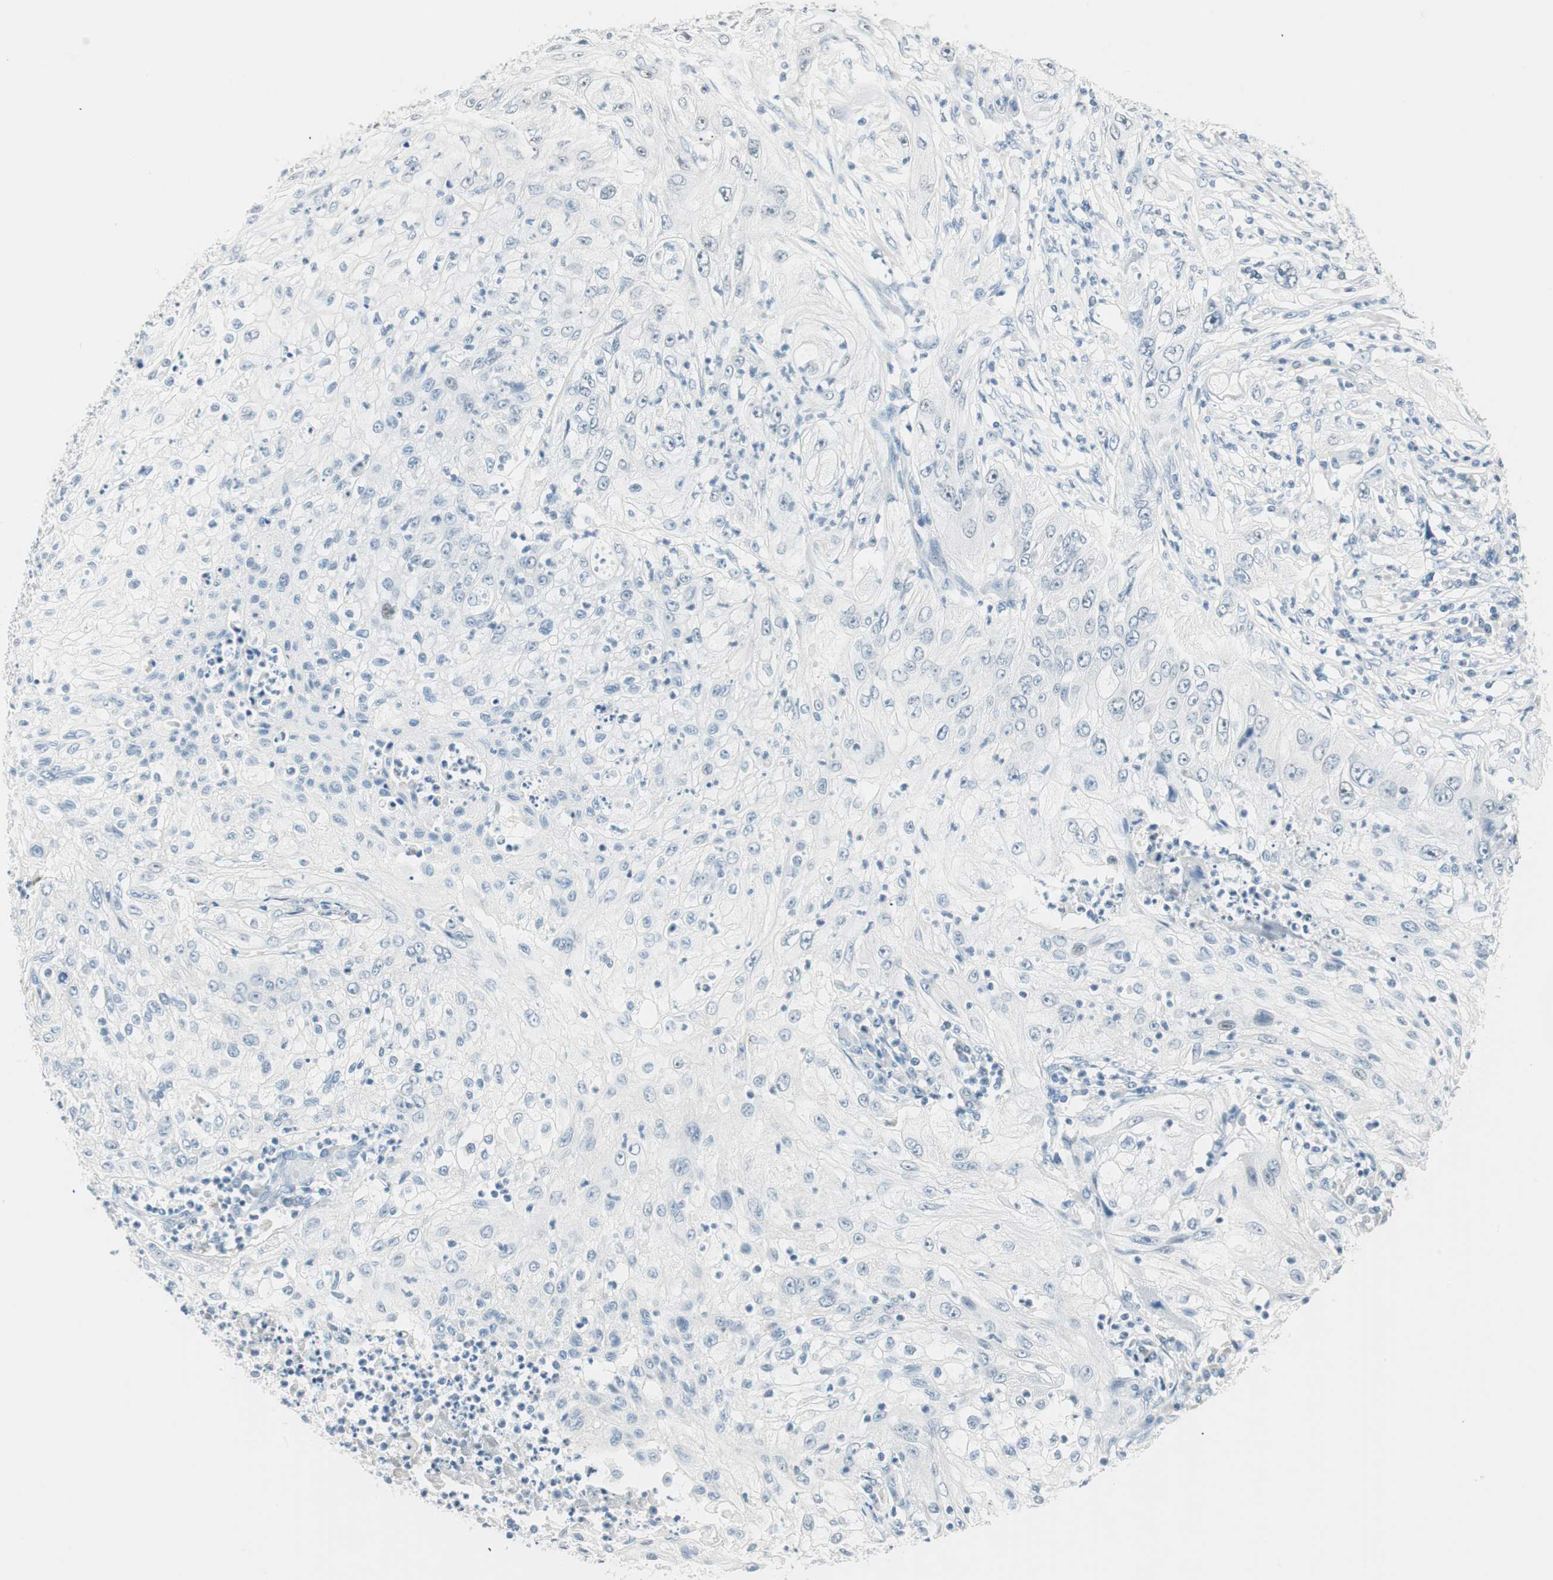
{"staining": {"intensity": "negative", "quantity": "none", "location": "none"}, "tissue": "lung cancer", "cell_type": "Tumor cells", "image_type": "cancer", "snomed": [{"axis": "morphology", "description": "Inflammation, NOS"}, {"axis": "morphology", "description": "Squamous cell carcinoma, NOS"}, {"axis": "topography", "description": "Lymph node"}, {"axis": "topography", "description": "Soft tissue"}, {"axis": "topography", "description": "Lung"}], "caption": "Human lung cancer (squamous cell carcinoma) stained for a protein using IHC displays no staining in tumor cells.", "gene": "HOXB13", "patient": {"sex": "male", "age": 66}}